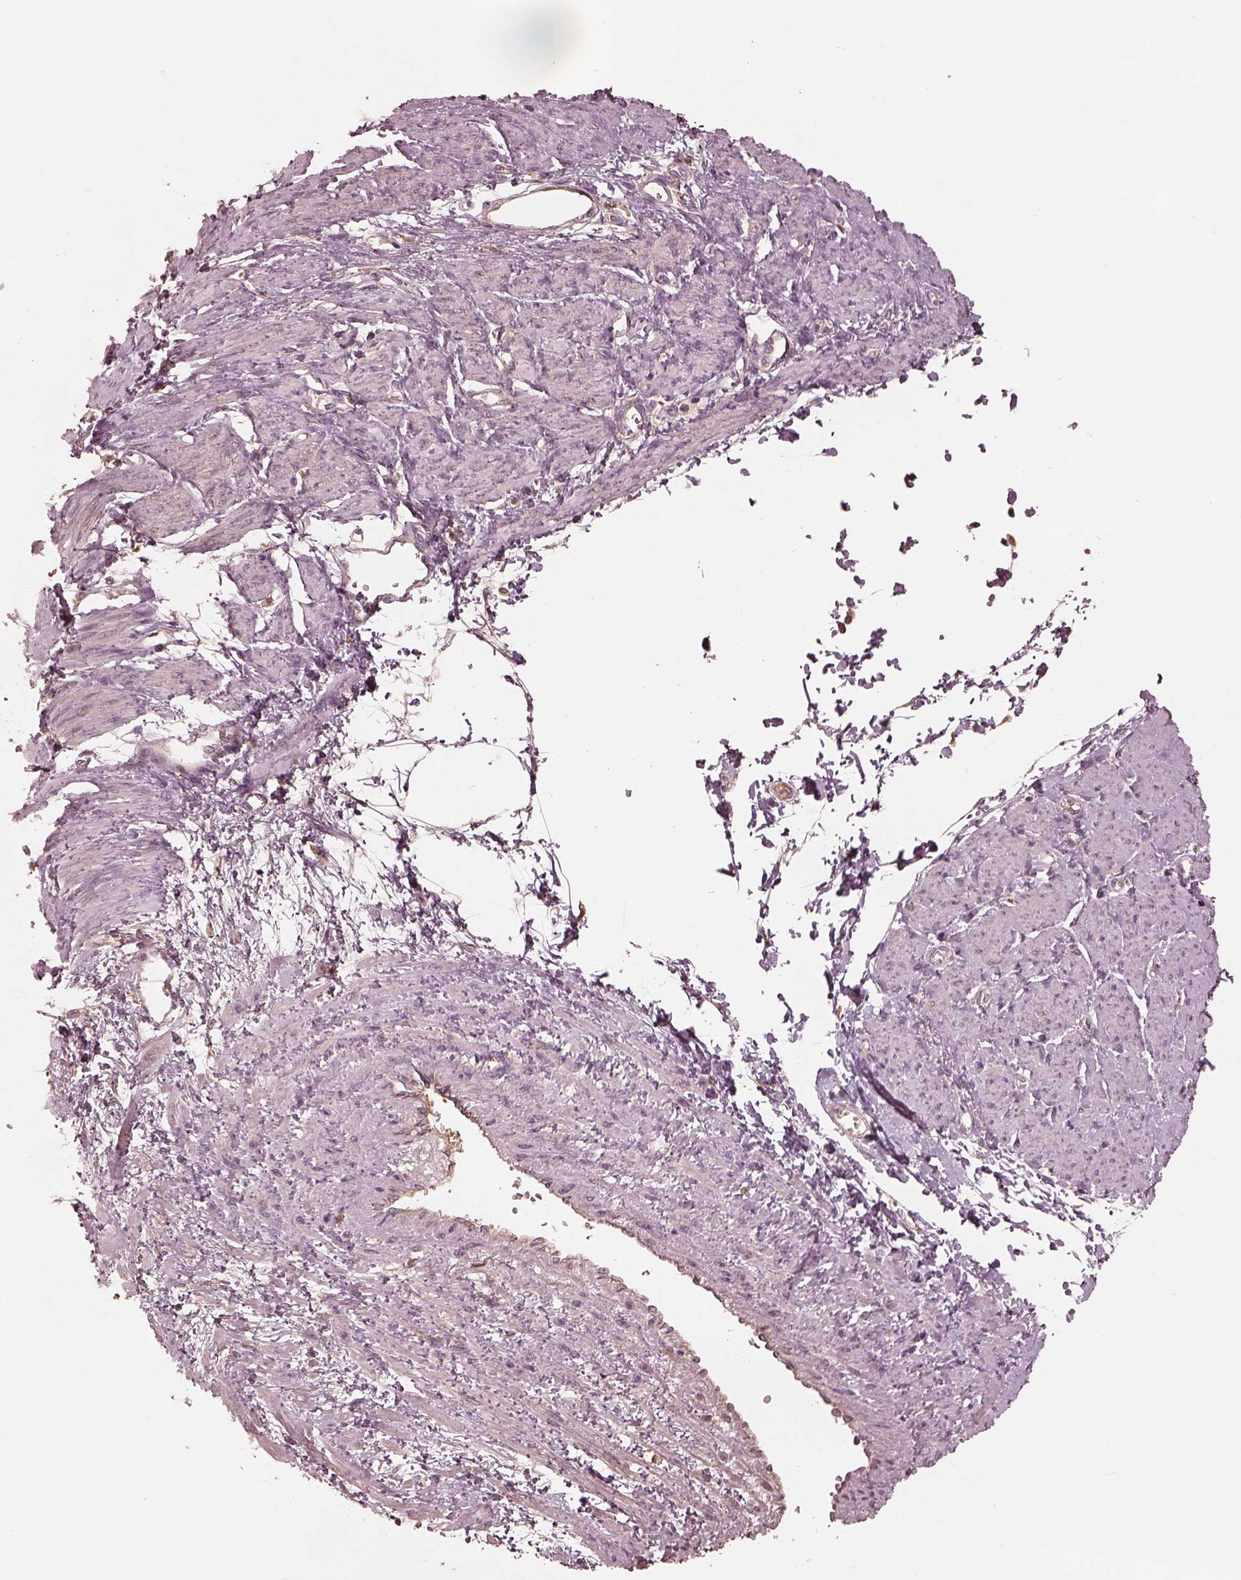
{"staining": {"intensity": "negative", "quantity": "none", "location": "none"}, "tissue": "smooth muscle", "cell_type": "Smooth muscle cells", "image_type": "normal", "snomed": [{"axis": "morphology", "description": "Normal tissue, NOS"}, {"axis": "topography", "description": "Smooth muscle"}, {"axis": "topography", "description": "Uterus"}], "caption": "Immunohistochemistry (IHC) micrograph of benign smooth muscle stained for a protein (brown), which demonstrates no expression in smooth muscle cells.", "gene": "CALR3", "patient": {"sex": "female", "age": 39}}